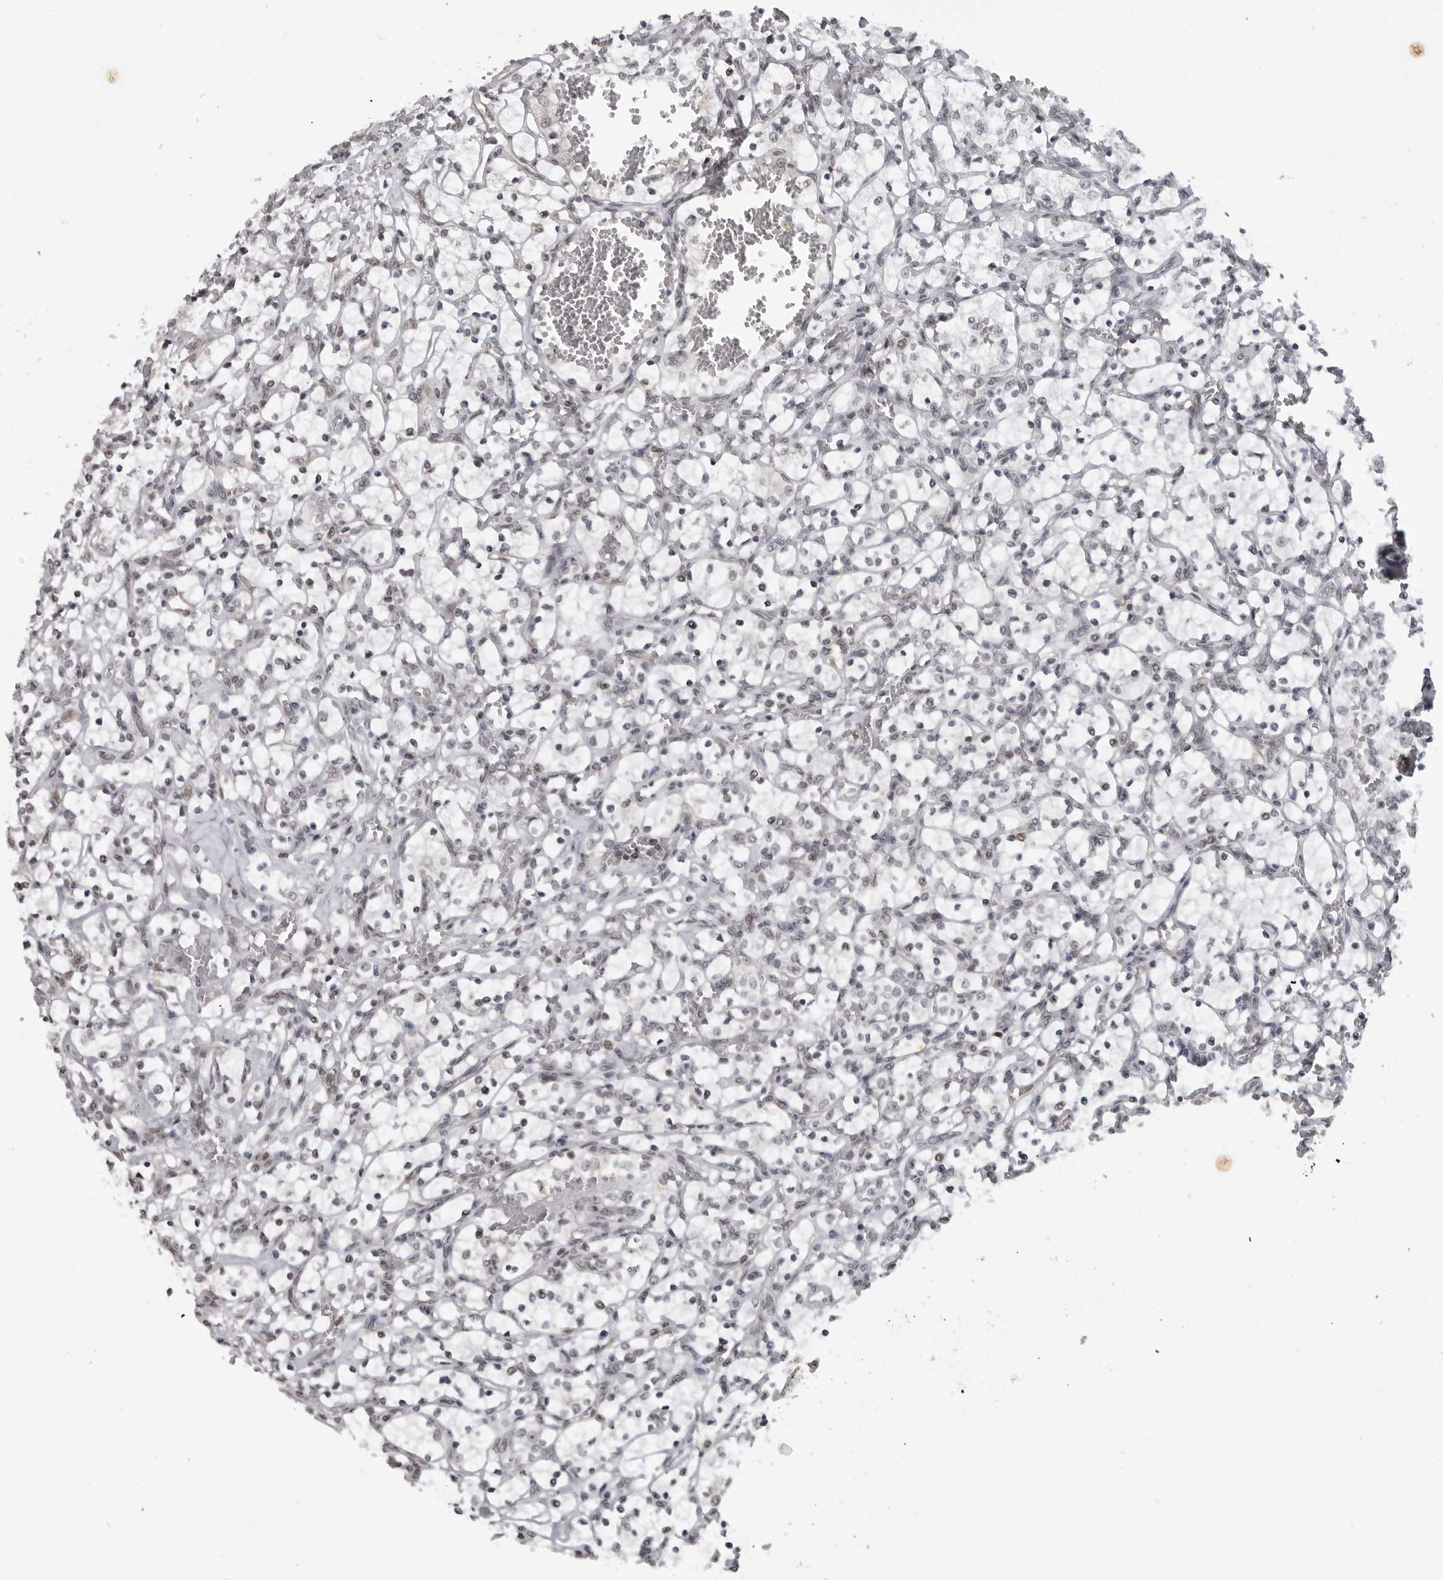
{"staining": {"intensity": "negative", "quantity": "none", "location": "none"}, "tissue": "renal cancer", "cell_type": "Tumor cells", "image_type": "cancer", "snomed": [{"axis": "morphology", "description": "Adenocarcinoma, NOS"}, {"axis": "topography", "description": "Kidney"}], "caption": "DAB immunohistochemical staining of human renal cancer (adenocarcinoma) reveals no significant expression in tumor cells.", "gene": "MAF", "patient": {"sex": "female", "age": 69}}